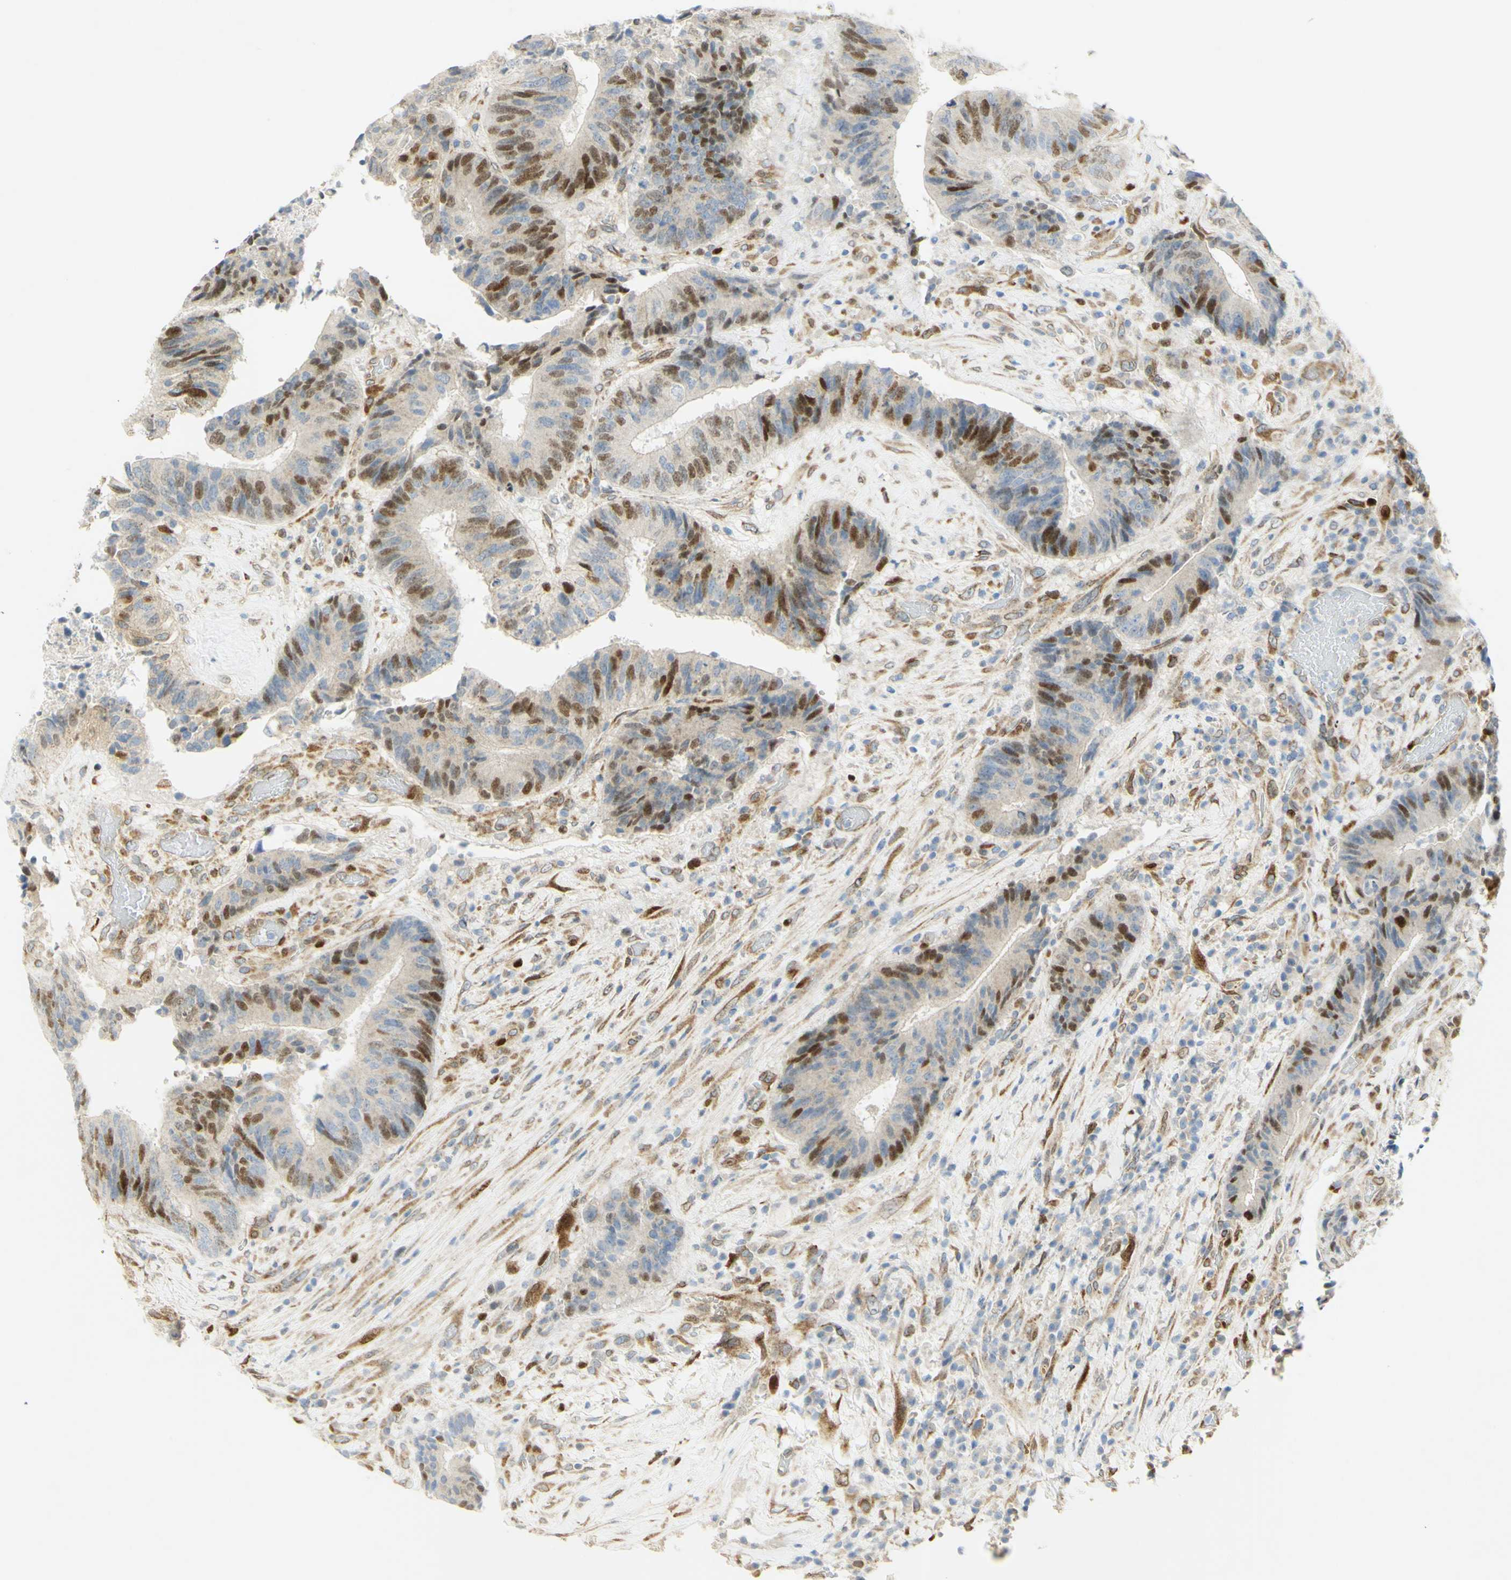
{"staining": {"intensity": "strong", "quantity": "25%-75%", "location": "nuclear"}, "tissue": "colorectal cancer", "cell_type": "Tumor cells", "image_type": "cancer", "snomed": [{"axis": "morphology", "description": "Adenocarcinoma, NOS"}, {"axis": "topography", "description": "Rectum"}], "caption": "Colorectal cancer stained with a protein marker demonstrates strong staining in tumor cells.", "gene": "E2F1", "patient": {"sex": "male", "age": 72}}